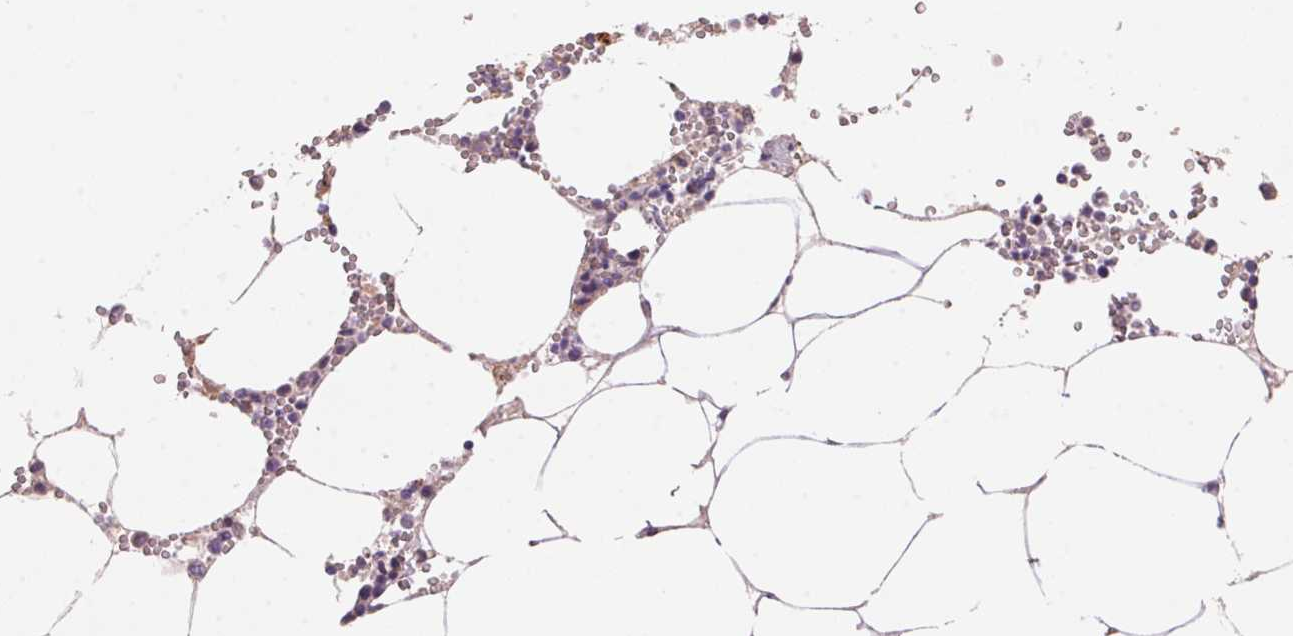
{"staining": {"intensity": "negative", "quantity": "none", "location": "none"}, "tissue": "bone marrow", "cell_type": "Hematopoietic cells", "image_type": "normal", "snomed": [{"axis": "morphology", "description": "Normal tissue, NOS"}, {"axis": "topography", "description": "Bone marrow"}], "caption": "Hematopoietic cells show no significant protein staining in unremarkable bone marrow. Brightfield microscopy of IHC stained with DAB (brown) and hematoxylin (blue), captured at high magnification.", "gene": "LYZL6", "patient": {"sex": "male", "age": 54}}